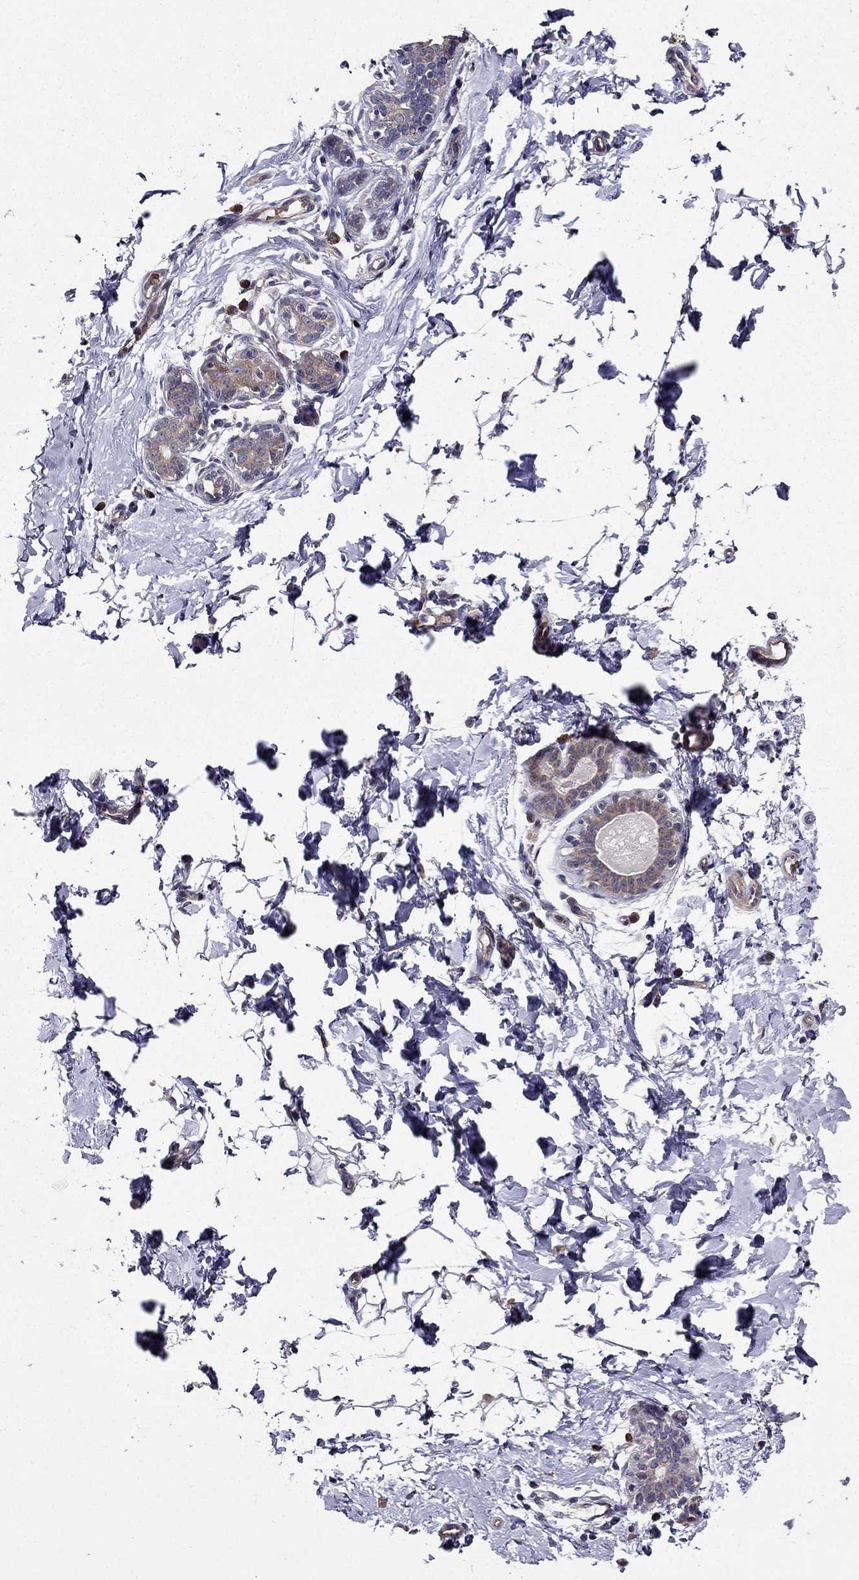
{"staining": {"intensity": "negative", "quantity": "none", "location": "none"}, "tissue": "breast", "cell_type": "Adipocytes", "image_type": "normal", "snomed": [{"axis": "morphology", "description": "Normal tissue, NOS"}, {"axis": "topography", "description": "Breast"}], "caption": "Micrograph shows no significant protein positivity in adipocytes of unremarkable breast.", "gene": "ARHGEF28", "patient": {"sex": "female", "age": 37}}